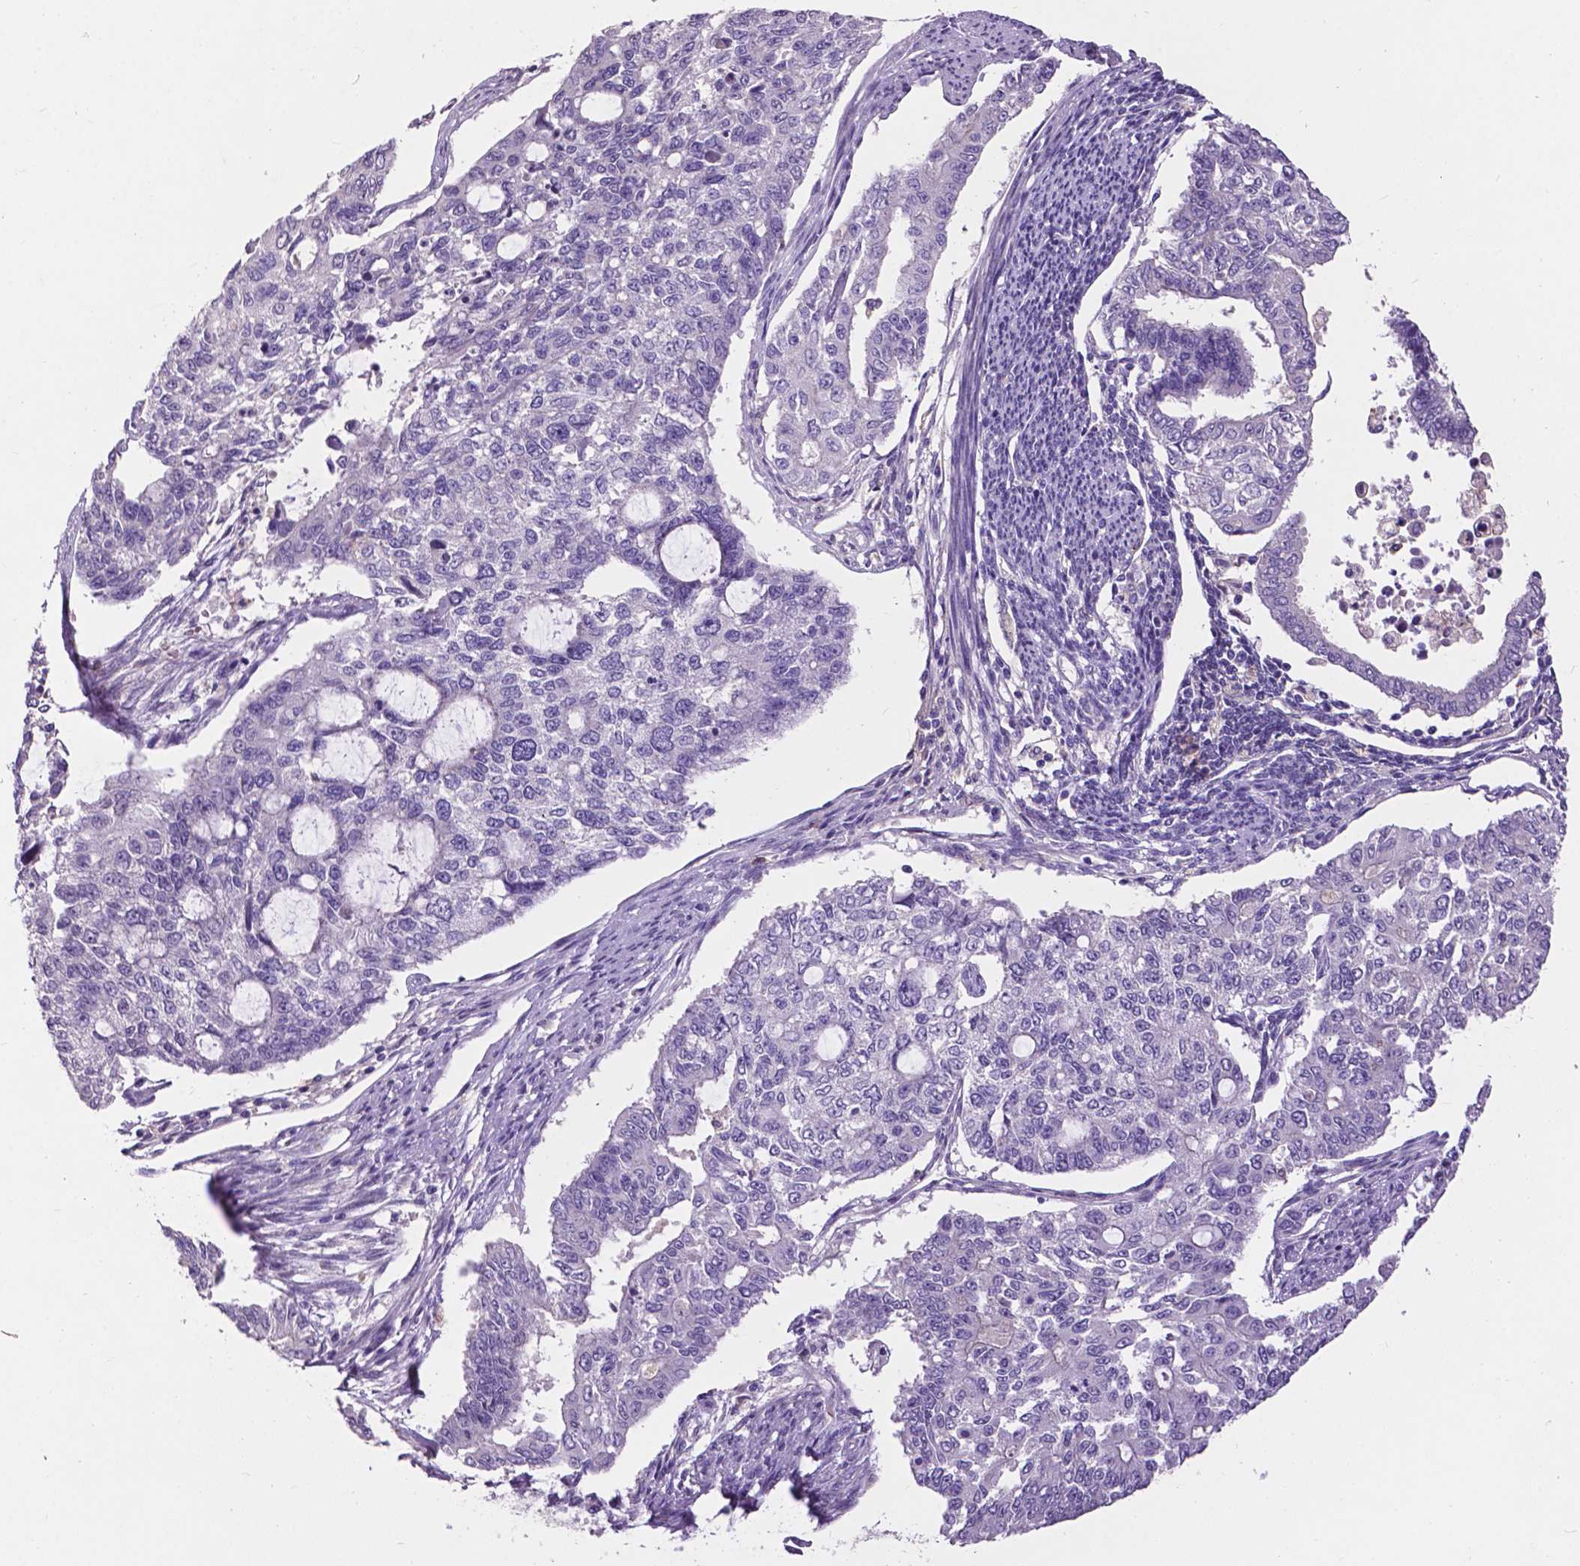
{"staining": {"intensity": "negative", "quantity": "none", "location": "none"}, "tissue": "endometrial cancer", "cell_type": "Tumor cells", "image_type": "cancer", "snomed": [{"axis": "morphology", "description": "Adenocarcinoma, NOS"}, {"axis": "topography", "description": "Uterus"}], "caption": "Immunohistochemical staining of human endometrial cancer (adenocarcinoma) displays no significant staining in tumor cells.", "gene": "PLSCR1", "patient": {"sex": "female", "age": 59}}